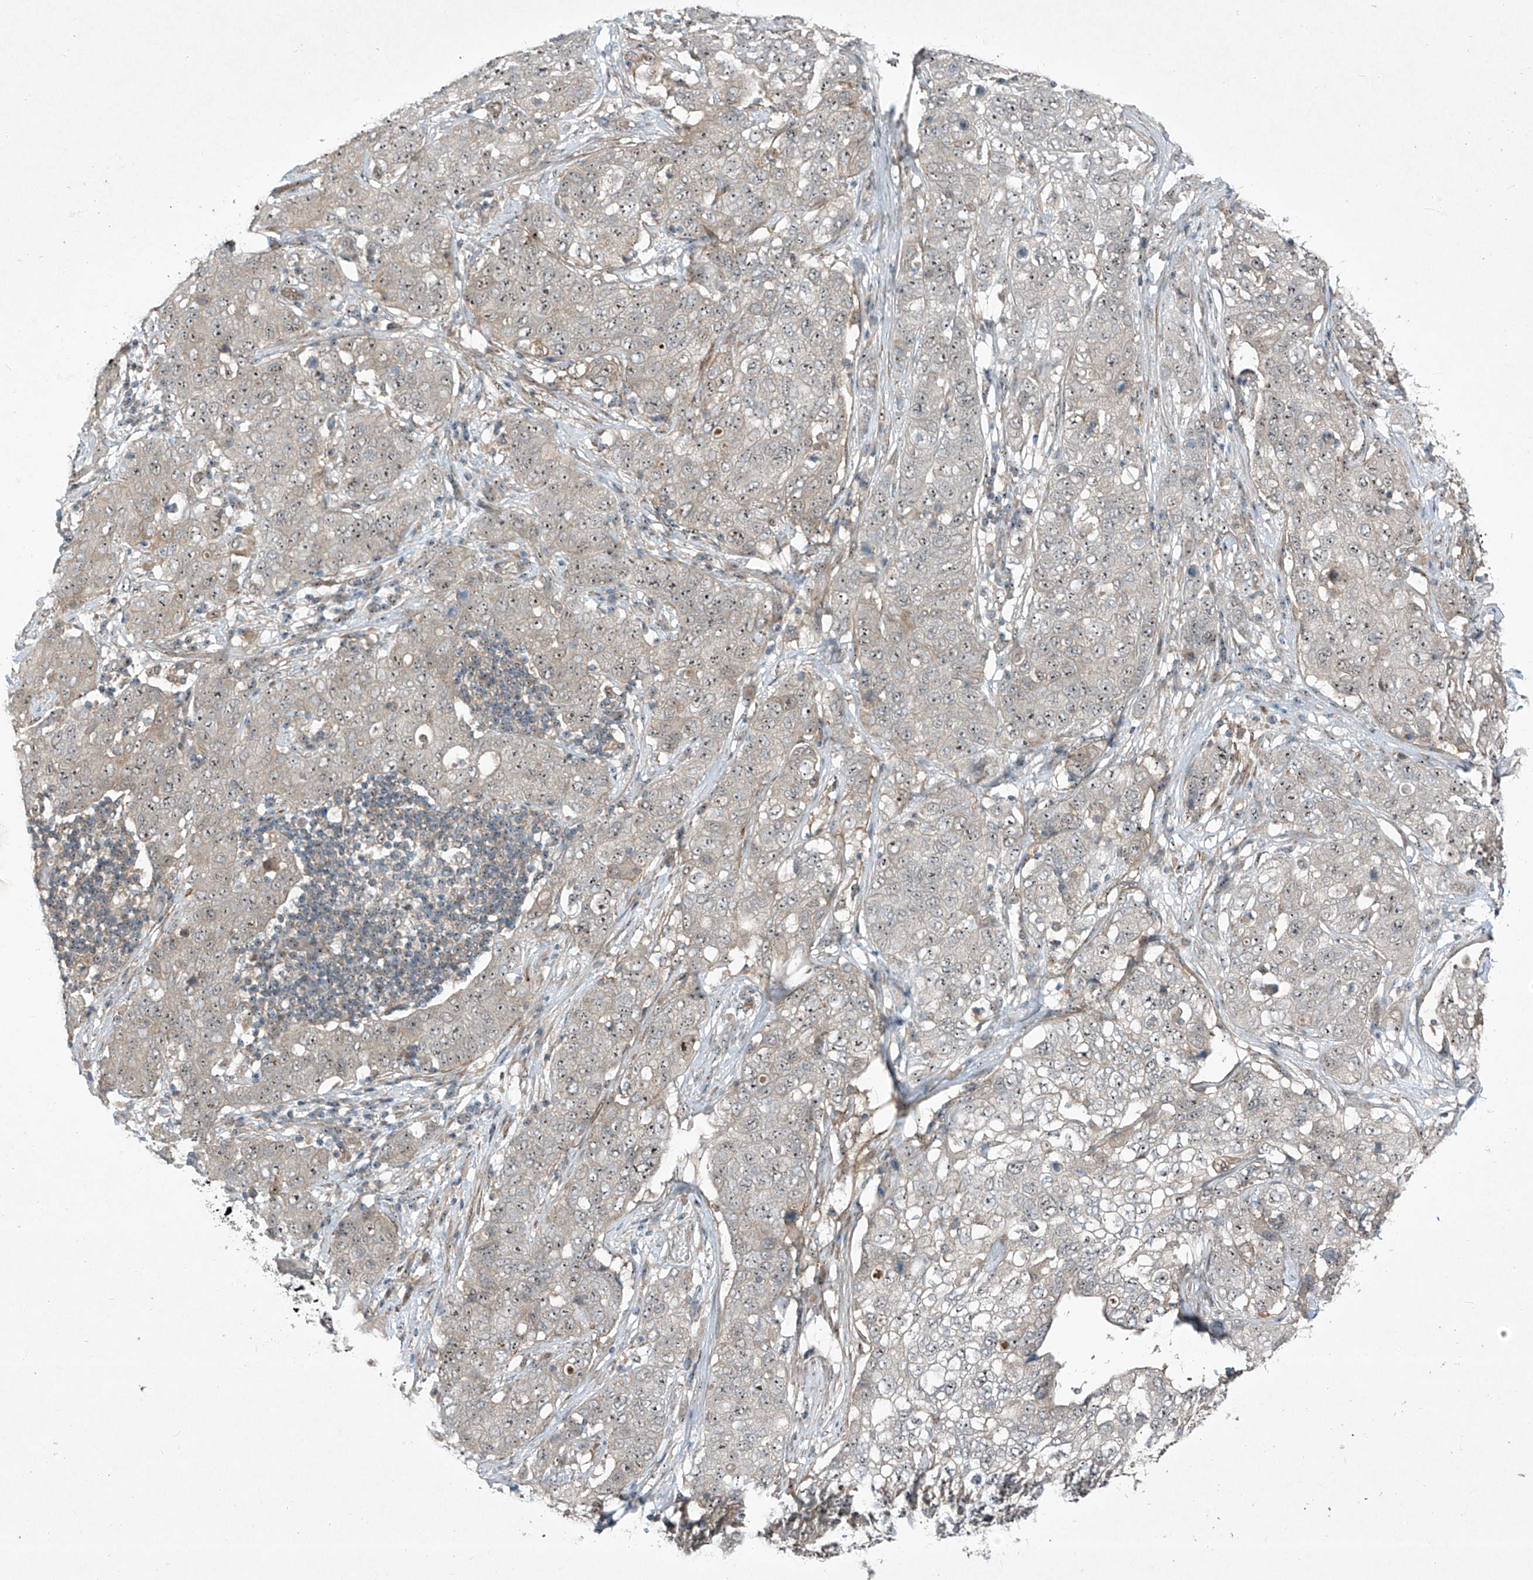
{"staining": {"intensity": "weak", "quantity": "25%-75%", "location": "nuclear"}, "tissue": "stomach cancer", "cell_type": "Tumor cells", "image_type": "cancer", "snomed": [{"axis": "morphology", "description": "Normal tissue, NOS"}, {"axis": "morphology", "description": "Adenocarcinoma, NOS"}, {"axis": "topography", "description": "Lymph node"}, {"axis": "topography", "description": "Stomach"}], "caption": "Stomach cancer stained with a protein marker displays weak staining in tumor cells.", "gene": "PPCS", "patient": {"sex": "male", "age": 48}}